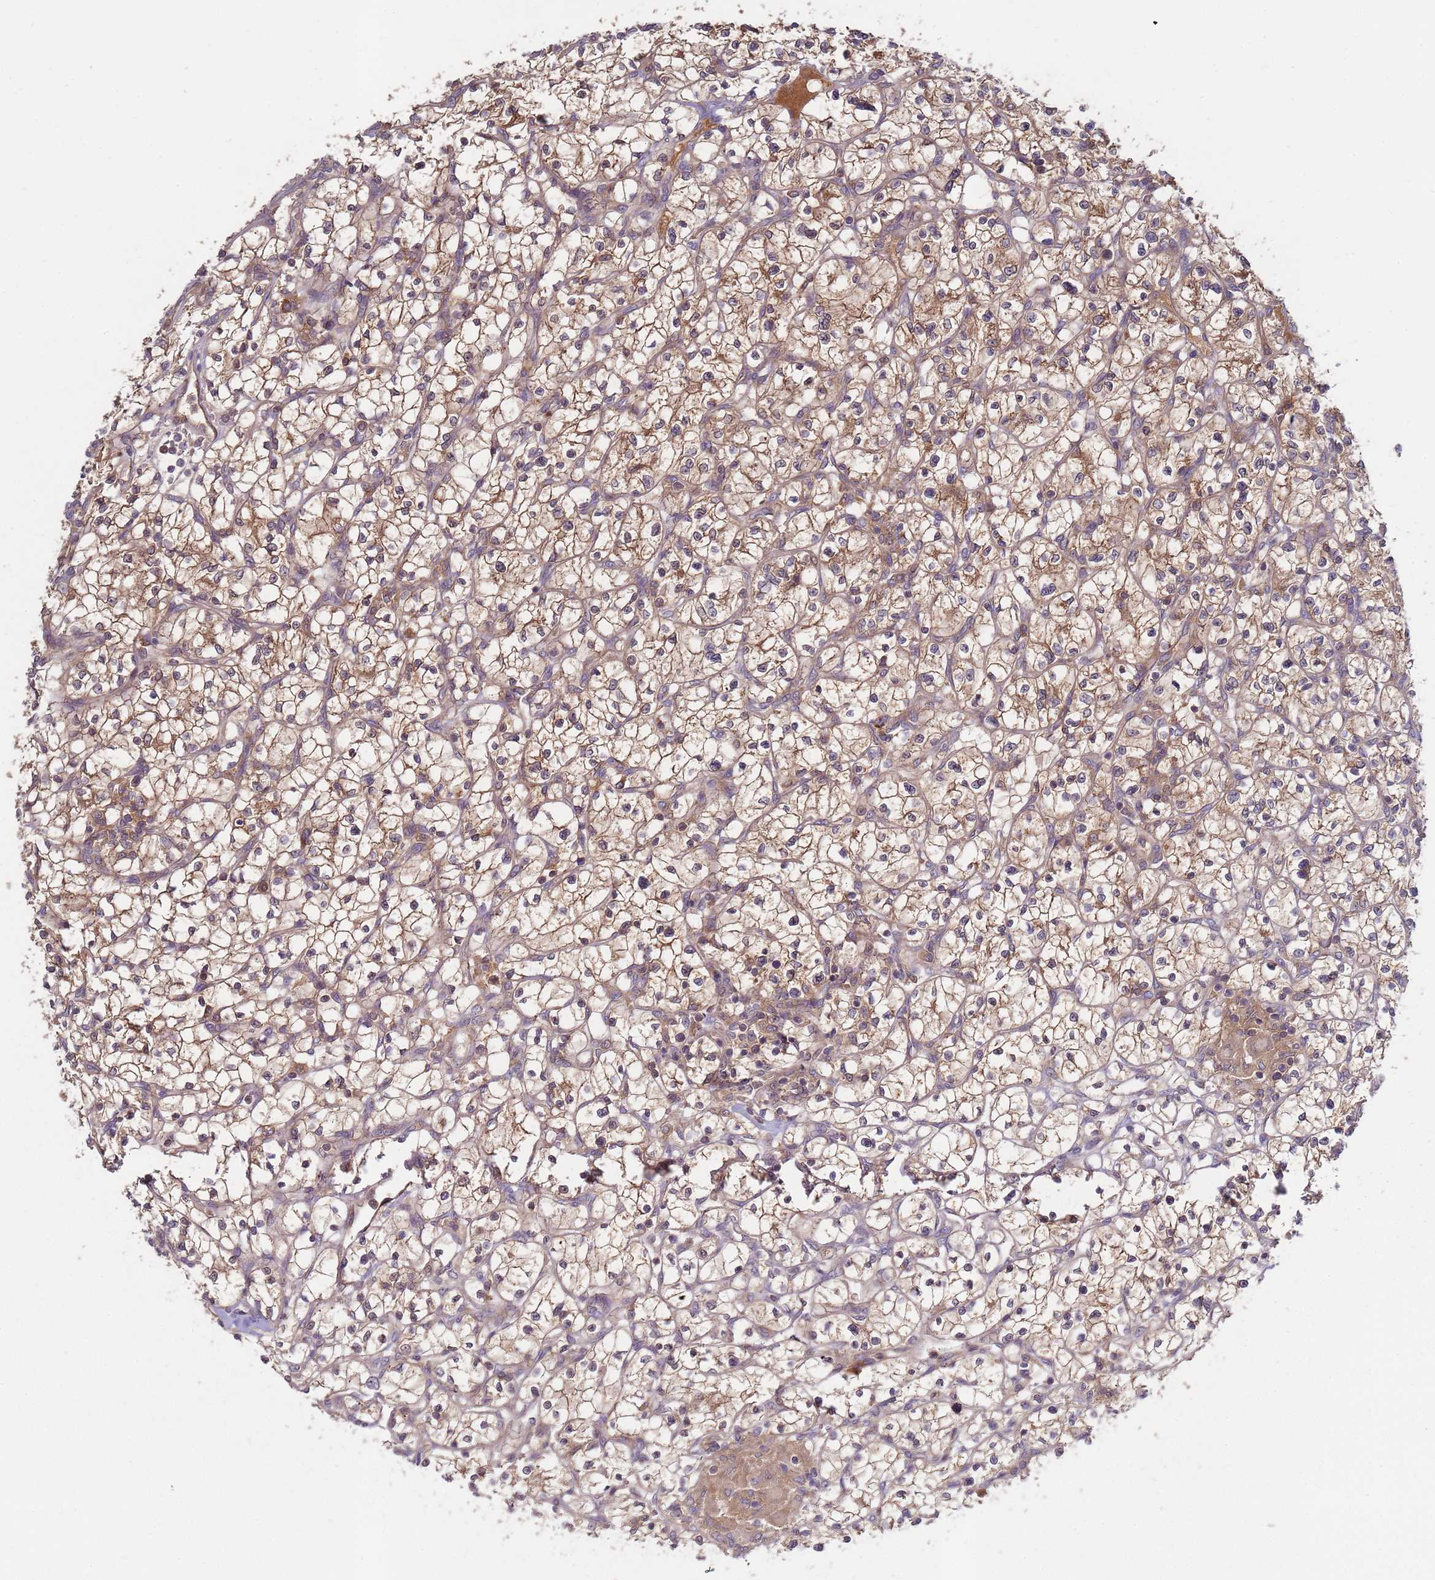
{"staining": {"intensity": "moderate", "quantity": ">75%", "location": "cytoplasmic/membranous"}, "tissue": "renal cancer", "cell_type": "Tumor cells", "image_type": "cancer", "snomed": [{"axis": "morphology", "description": "Adenocarcinoma, NOS"}, {"axis": "topography", "description": "Kidney"}], "caption": "A medium amount of moderate cytoplasmic/membranous positivity is seen in approximately >75% of tumor cells in renal adenocarcinoma tissue. The protein is stained brown, and the nuclei are stained in blue (DAB IHC with brightfield microscopy, high magnification).", "gene": "OR5A2", "patient": {"sex": "female", "age": 64}}